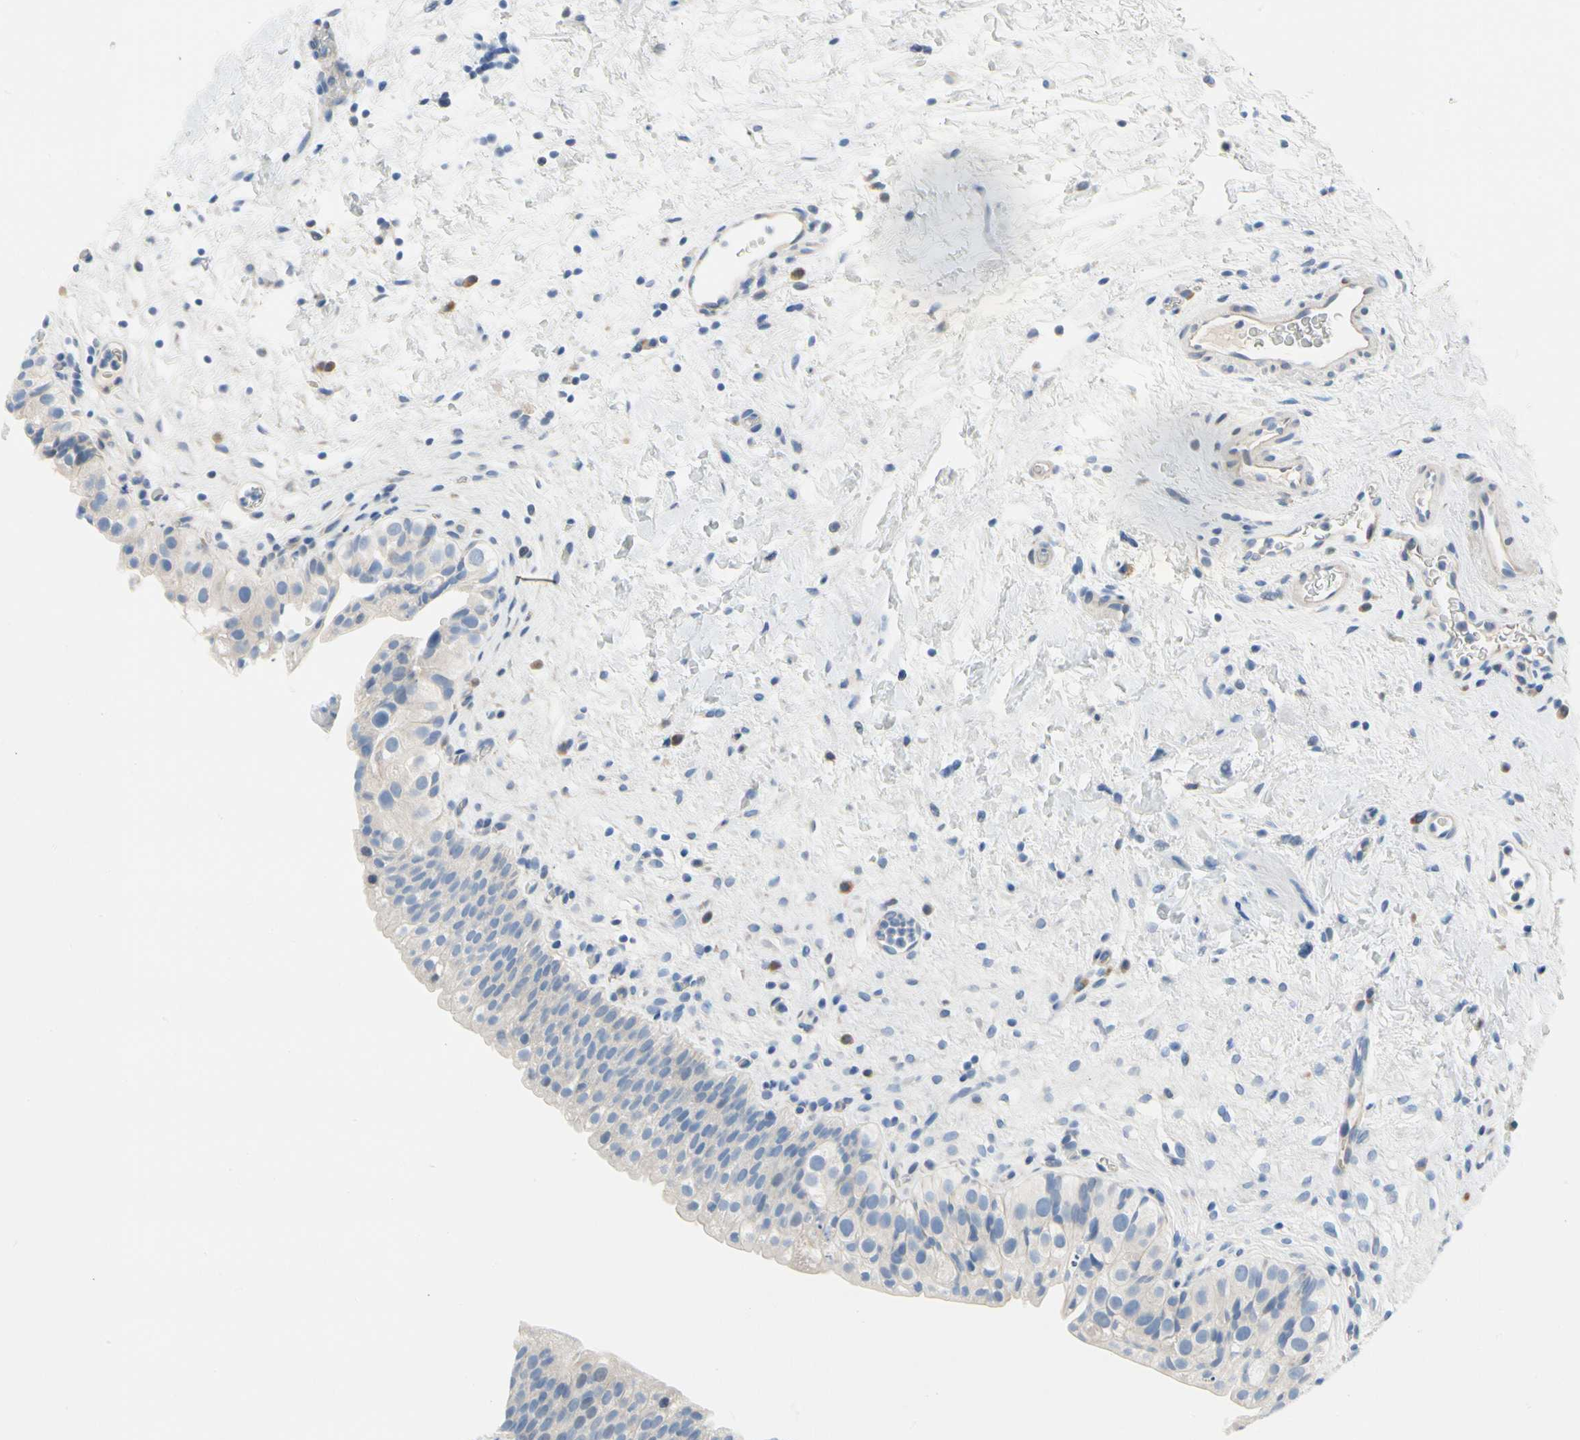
{"staining": {"intensity": "negative", "quantity": "none", "location": "none"}, "tissue": "urinary bladder", "cell_type": "Urothelial cells", "image_type": "normal", "snomed": [{"axis": "morphology", "description": "Normal tissue, NOS"}, {"axis": "topography", "description": "Urinary bladder"}], "caption": "DAB (3,3'-diaminobenzidine) immunohistochemical staining of normal human urinary bladder displays no significant positivity in urothelial cells. The staining was performed using DAB (3,3'-diaminobenzidine) to visualize the protein expression in brown, while the nuclei were stained in blue with hematoxylin (Magnification: 20x).", "gene": "STXBP1", "patient": {"sex": "female", "age": 64}}